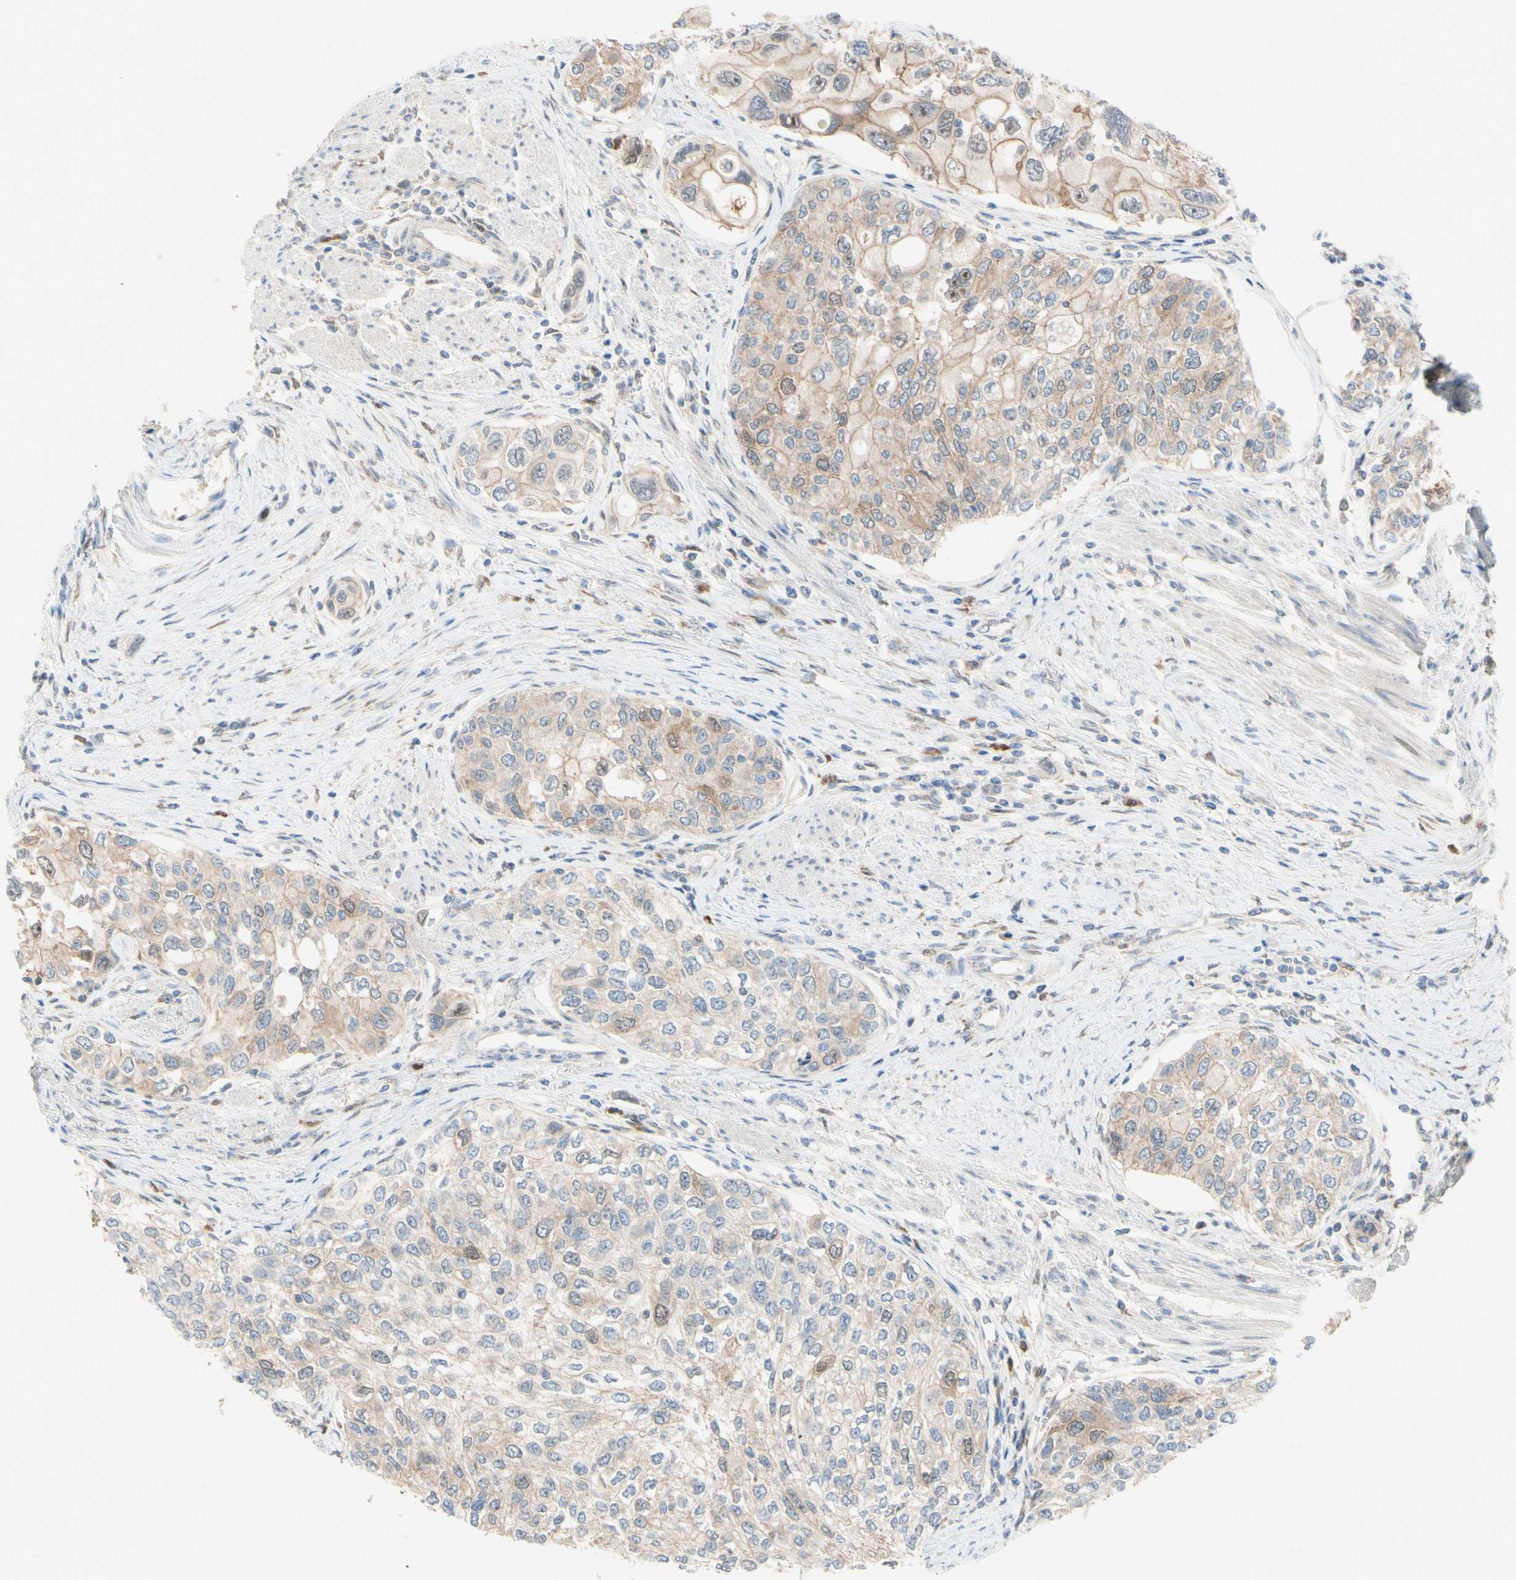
{"staining": {"intensity": "weak", "quantity": "25%-75%", "location": "cytoplasmic/membranous"}, "tissue": "urothelial cancer", "cell_type": "Tumor cells", "image_type": "cancer", "snomed": [{"axis": "morphology", "description": "Urothelial carcinoma, High grade"}, {"axis": "topography", "description": "Urinary bladder"}], "caption": "Urothelial cancer stained for a protein reveals weak cytoplasmic/membranous positivity in tumor cells. The staining was performed using DAB, with brown indicating positive protein expression. Nuclei are stained blue with hematoxylin.", "gene": "PTTG1", "patient": {"sex": "female", "age": 56}}